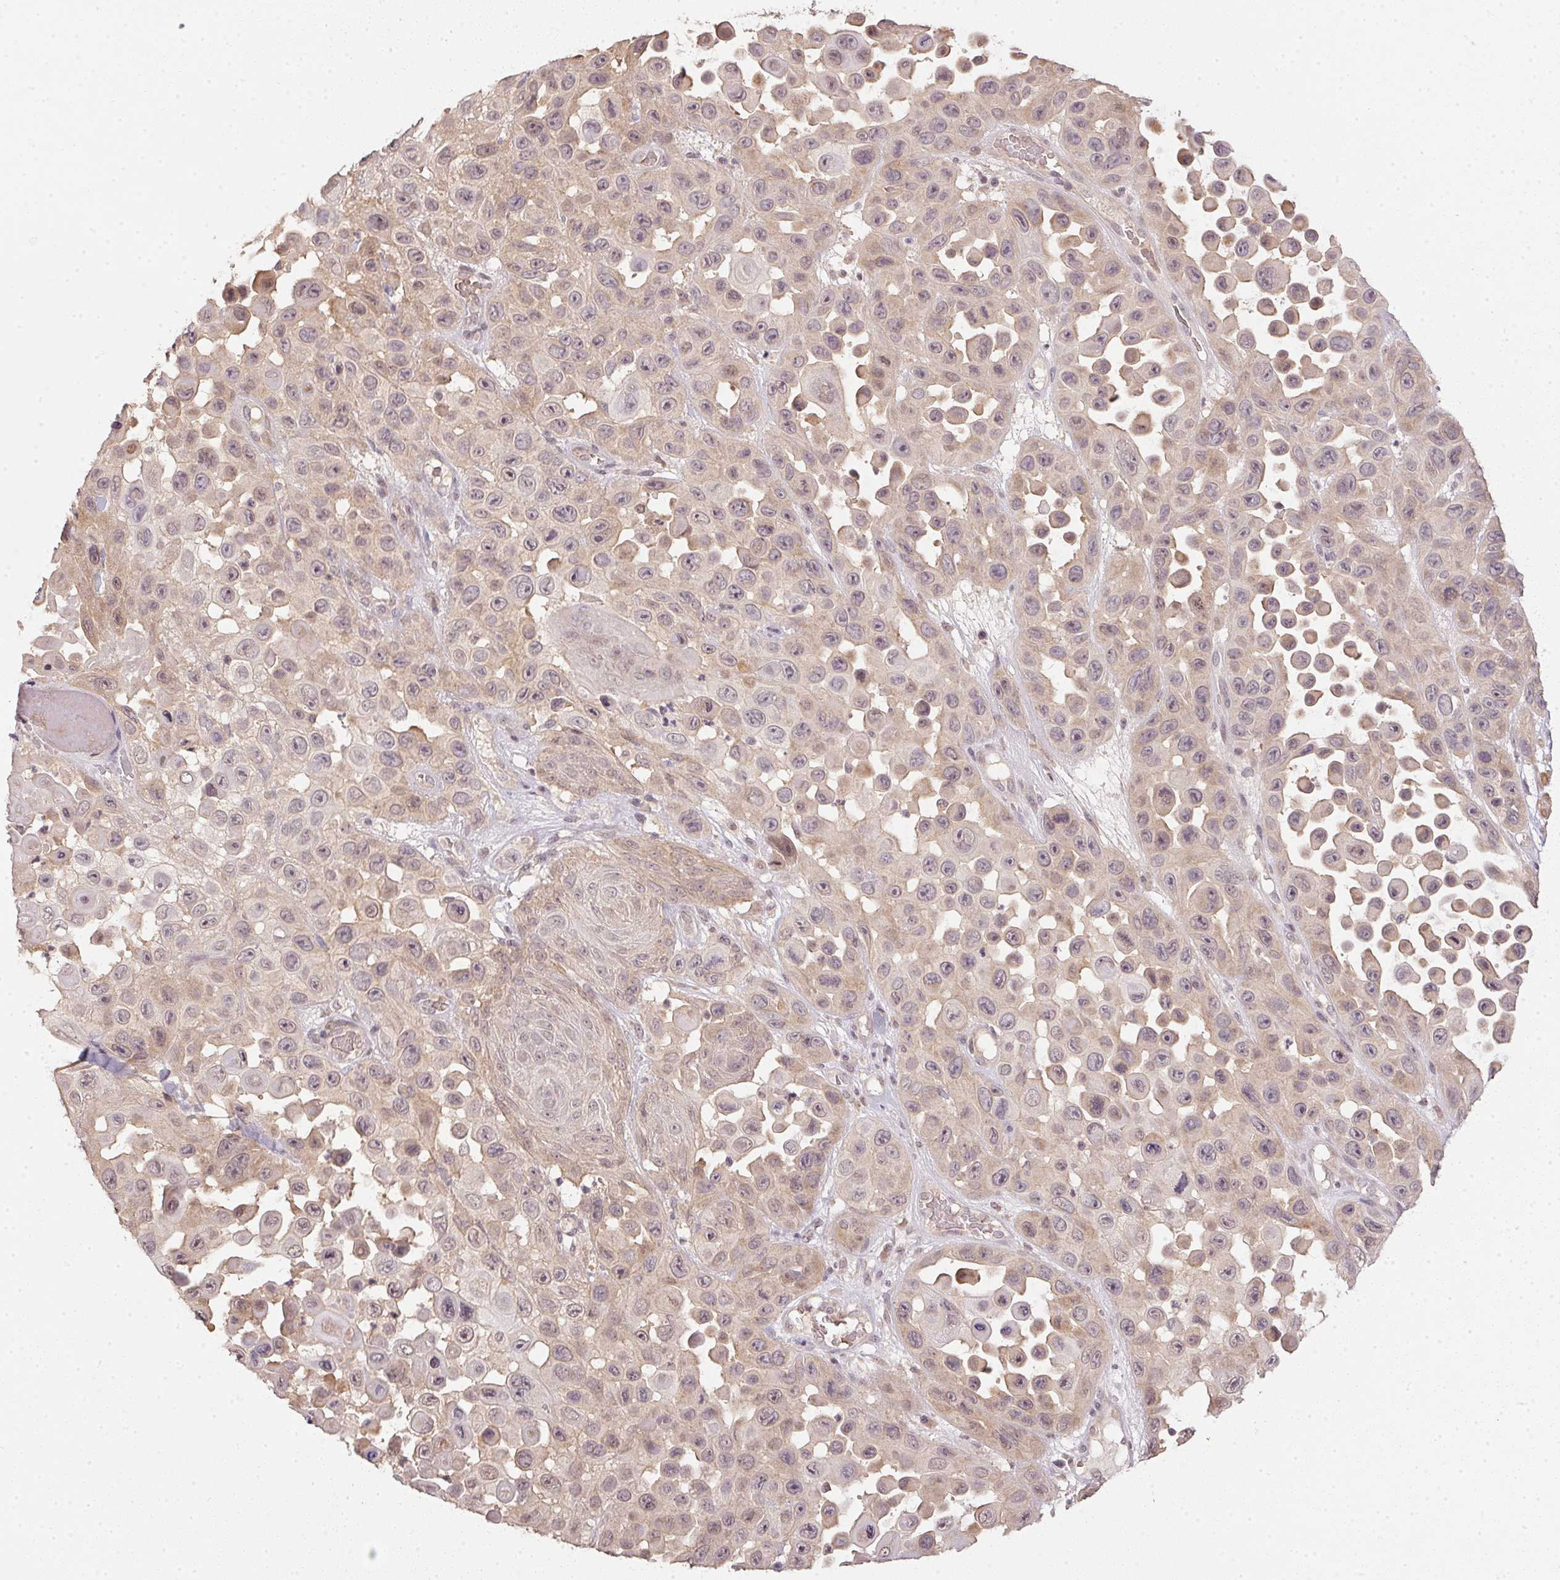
{"staining": {"intensity": "weak", "quantity": ">75%", "location": "cytoplasmic/membranous"}, "tissue": "skin cancer", "cell_type": "Tumor cells", "image_type": "cancer", "snomed": [{"axis": "morphology", "description": "Squamous cell carcinoma, NOS"}, {"axis": "topography", "description": "Skin"}], "caption": "Skin cancer (squamous cell carcinoma) stained for a protein displays weak cytoplasmic/membranous positivity in tumor cells. Nuclei are stained in blue.", "gene": "PPP4R4", "patient": {"sex": "male", "age": 81}}